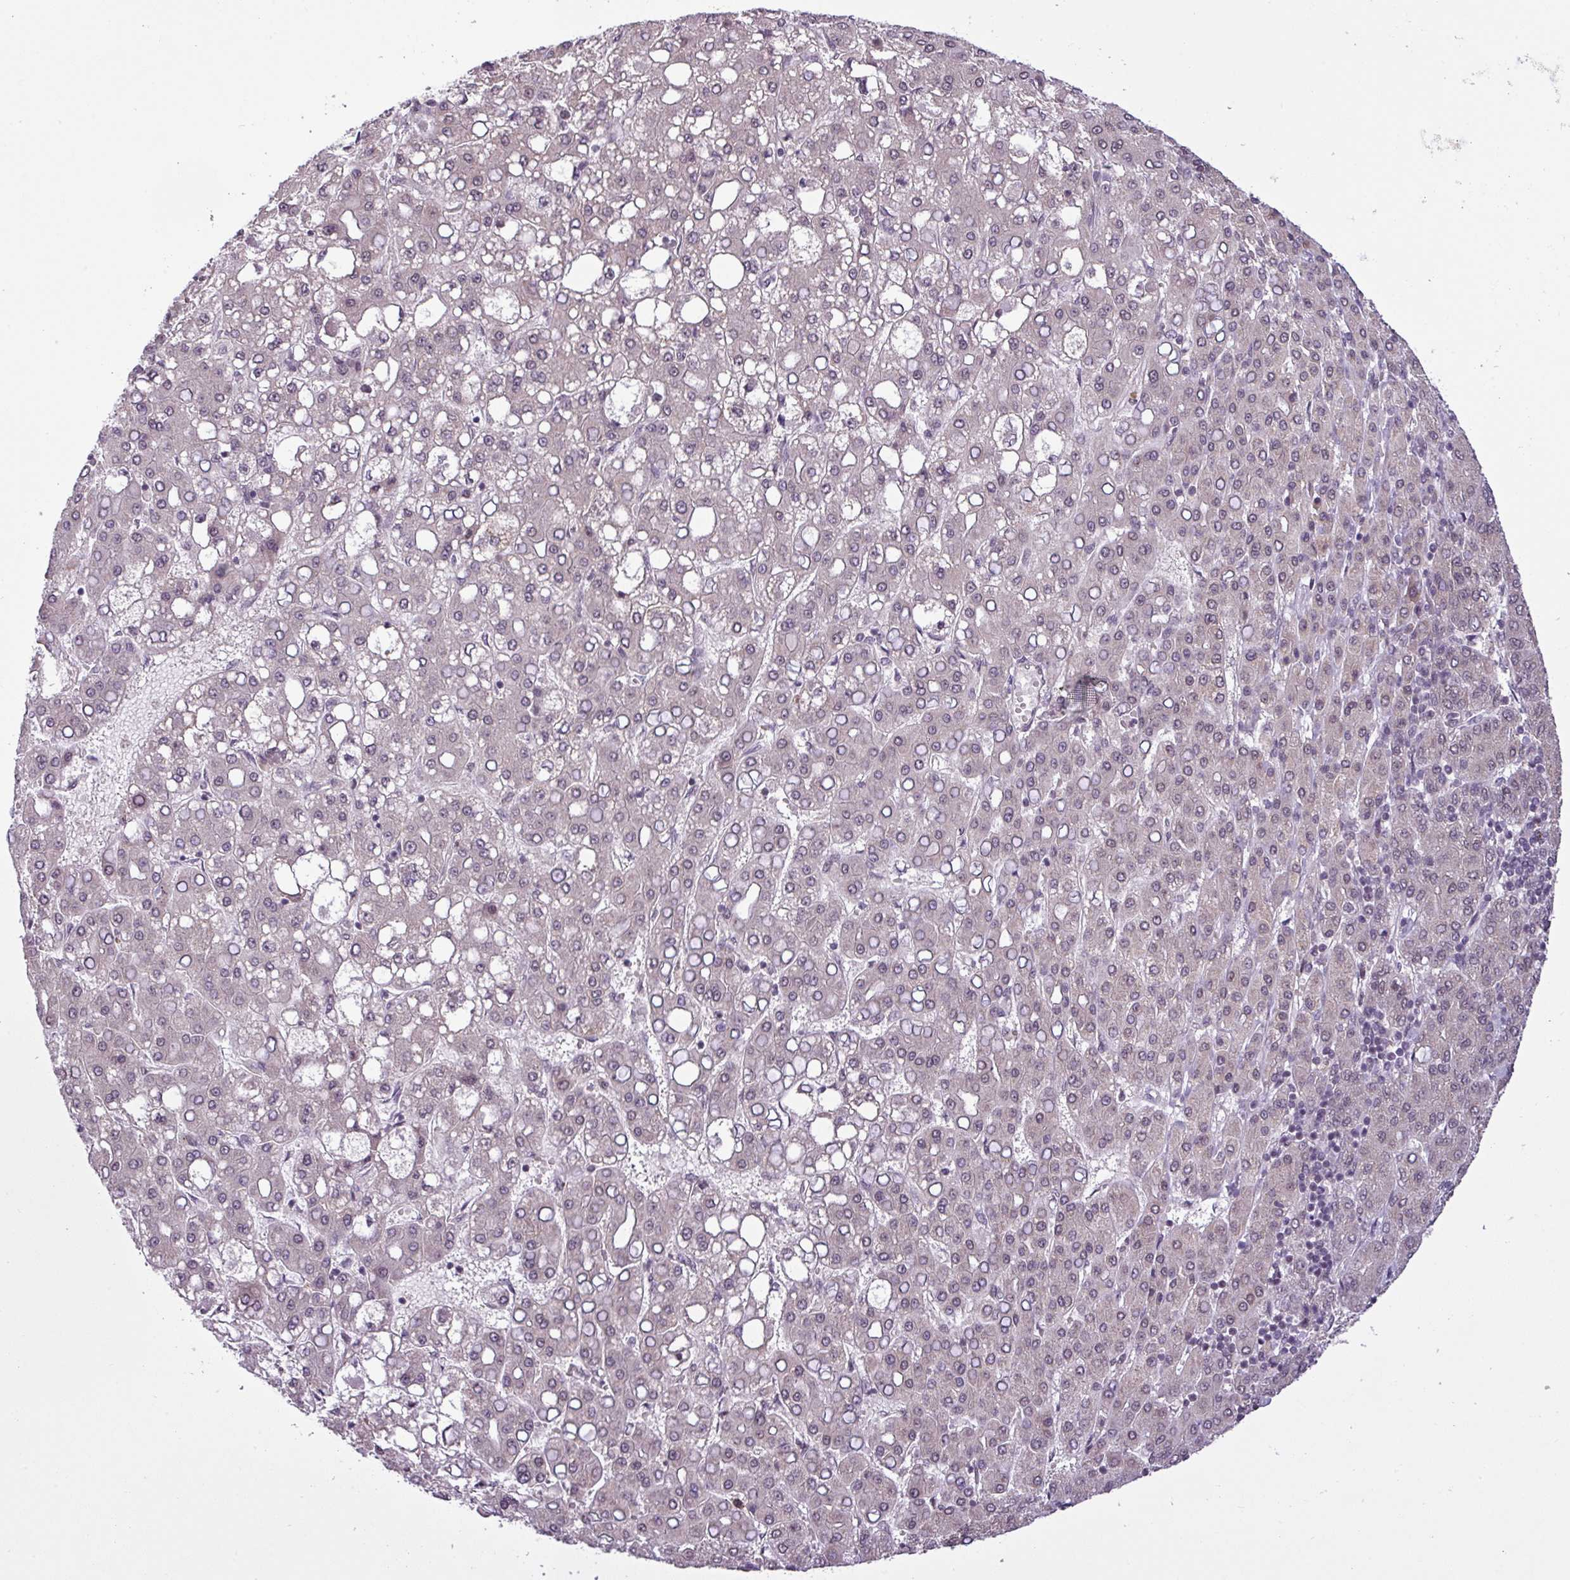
{"staining": {"intensity": "negative", "quantity": "none", "location": "none"}, "tissue": "liver cancer", "cell_type": "Tumor cells", "image_type": "cancer", "snomed": [{"axis": "morphology", "description": "Carcinoma, Hepatocellular, NOS"}, {"axis": "topography", "description": "Liver"}], "caption": "An immunohistochemistry (IHC) photomicrograph of liver cancer (hepatocellular carcinoma) is shown. There is no staining in tumor cells of liver cancer (hepatocellular carcinoma).", "gene": "MFHAS1", "patient": {"sex": "male", "age": 65}}